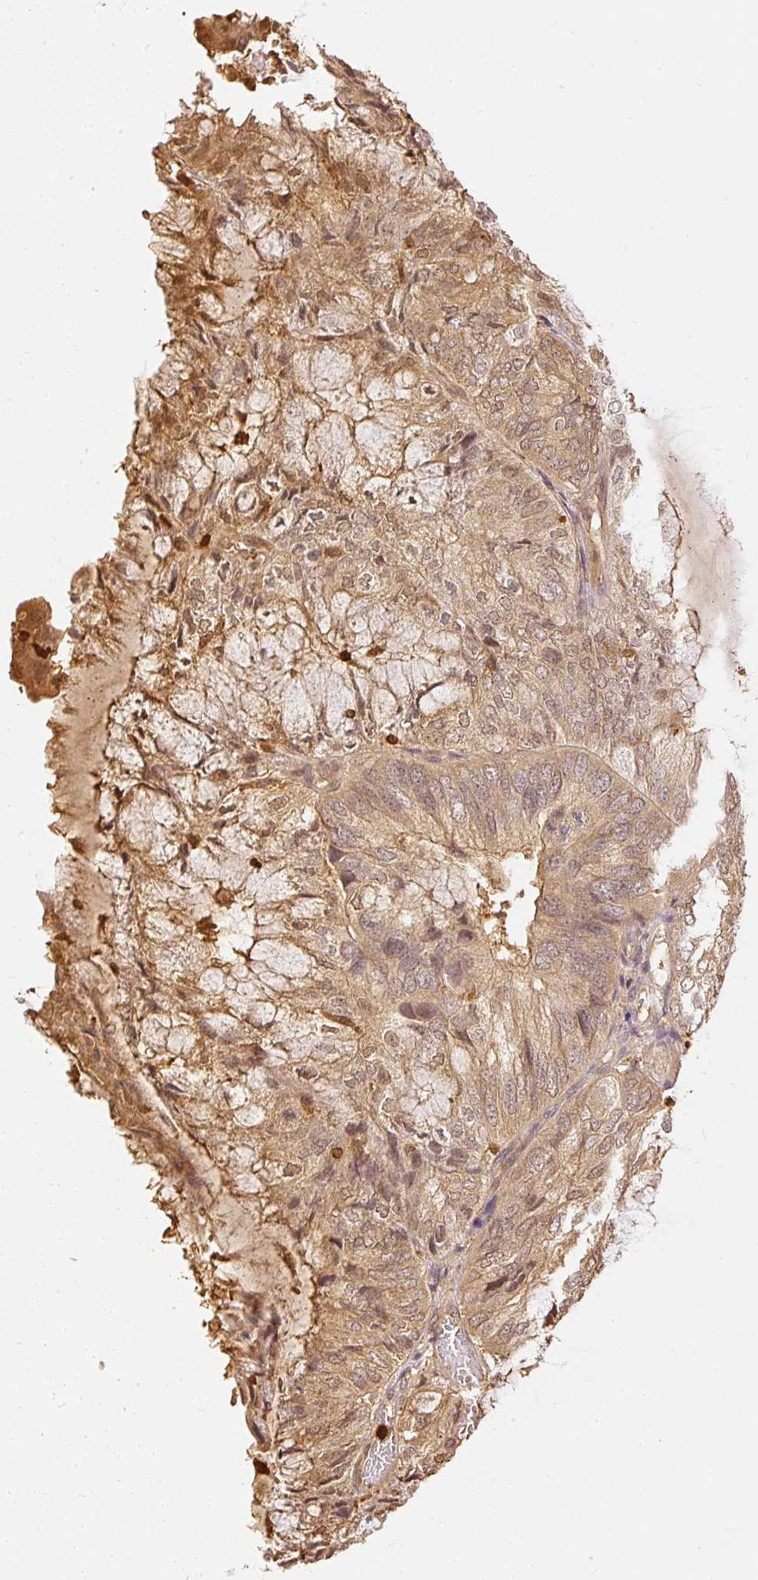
{"staining": {"intensity": "moderate", "quantity": ">75%", "location": "cytoplasmic/membranous,nuclear"}, "tissue": "endometrial cancer", "cell_type": "Tumor cells", "image_type": "cancer", "snomed": [{"axis": "morphology", "description": "Adenocarcinoma, NOS"}, {"axis": "topography", "description": "Endometrium"}], "caption": "Endometrial cancer (adenocarcinoma) tissue shows moderate cytoplasmic/membranous and nuclear positivity in about >75% of tumor cells, visualized by immunohistochemistry. (Stains: DAB in brown, nuclei in blue, Microscopy: brightfield microscopy at high magnification).", "gene": "PFN1", "patient": {"sex": "female", "age": 81}}